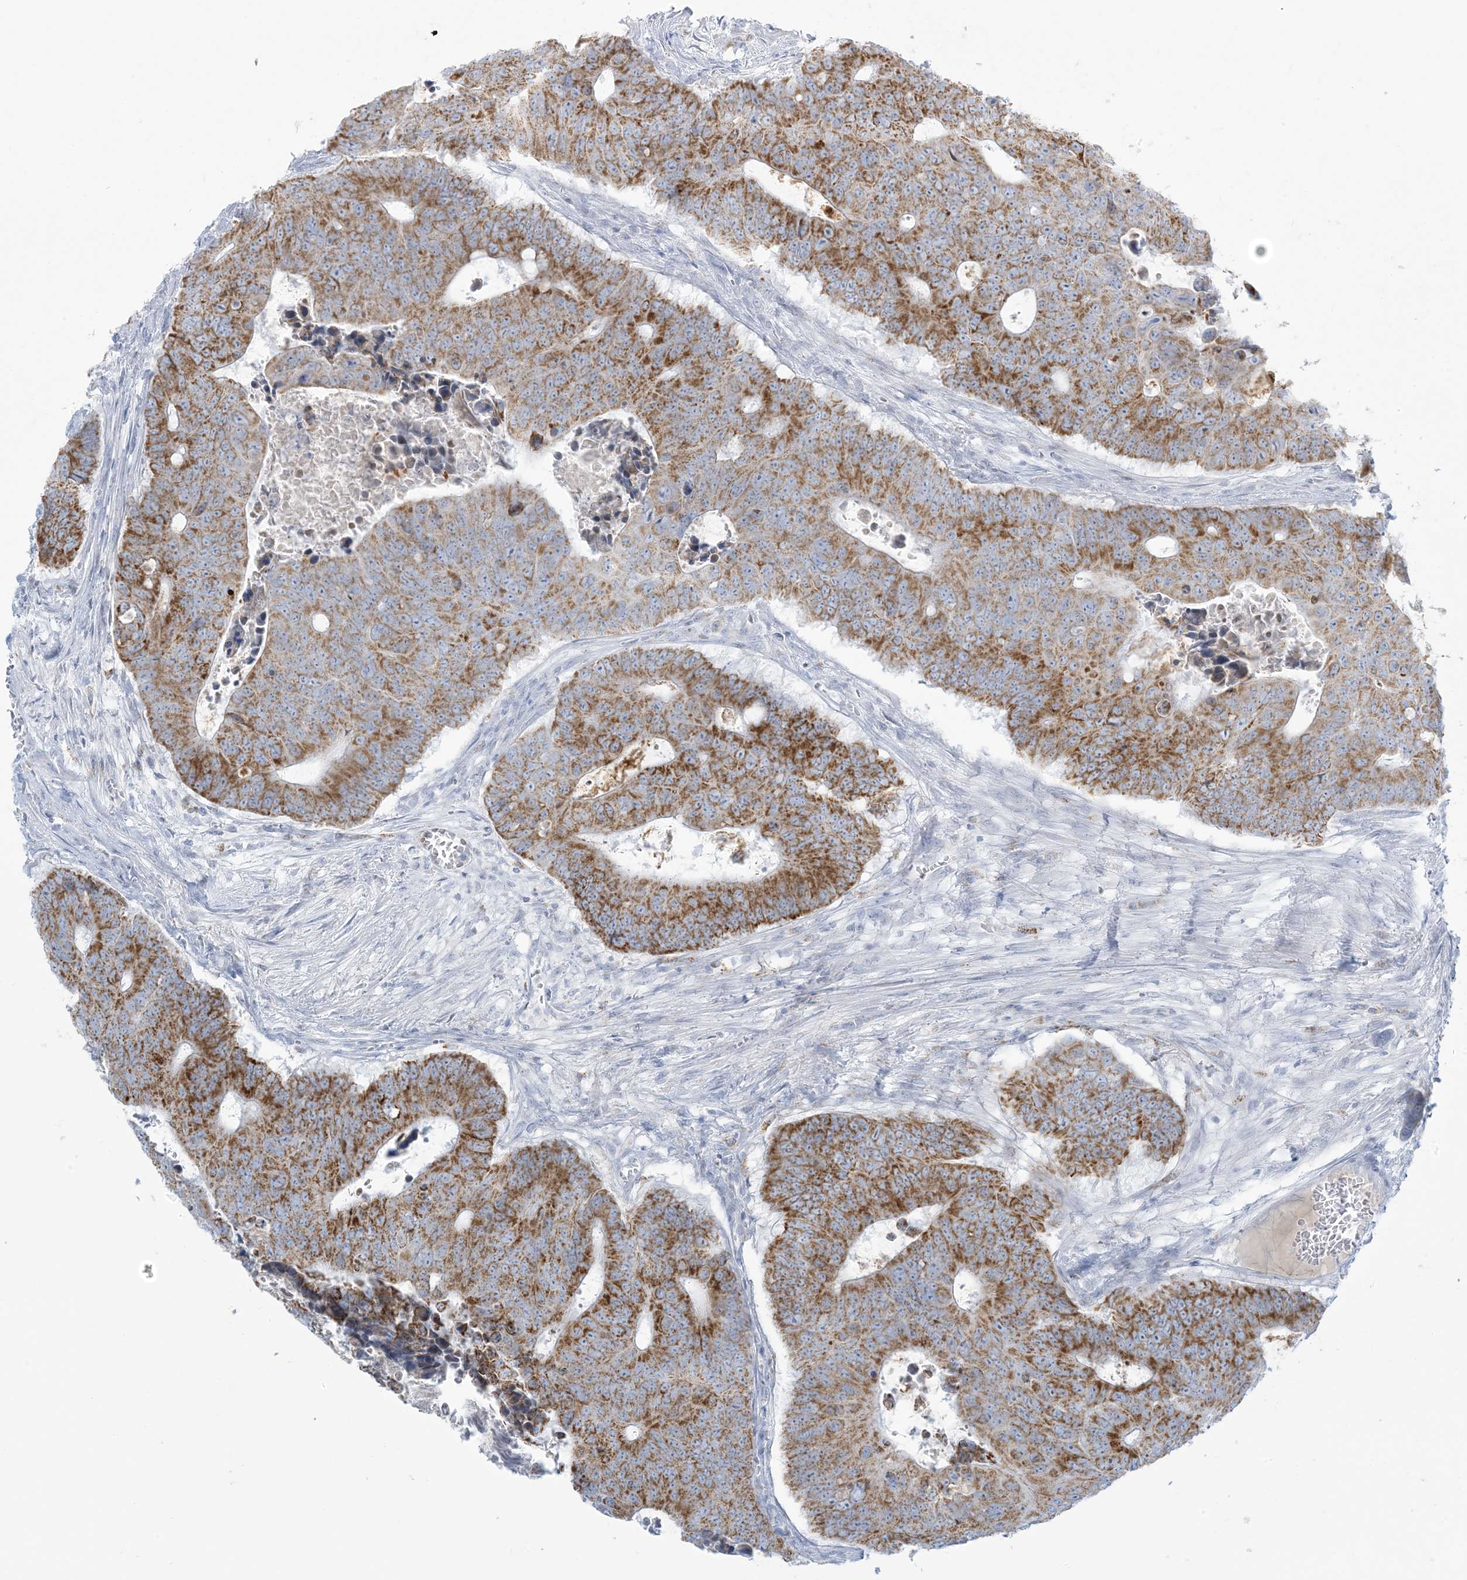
{"staining": {"intensity": "moderate", "quantity": ">75%", "location": "cytoplasmic/membranous"}, "tissue": "colorectal cancer", "cell_type": "Tumor cells", "image_type": "cancer", "snomed": [{"axis": "morphology", "description": "Adenocarcinoma, NOS"}, {"axis": "topography", "description": "Colon"}], "caption": "The photomicrograph shows immunohistochemical staining of colorectal cancer. There is moderate cytoplasmic/membranous expression is seen in approximately >75% of tumor cells.", "gene": "ZDHHC4", "patient": {"sex": "male", "age": 87}}